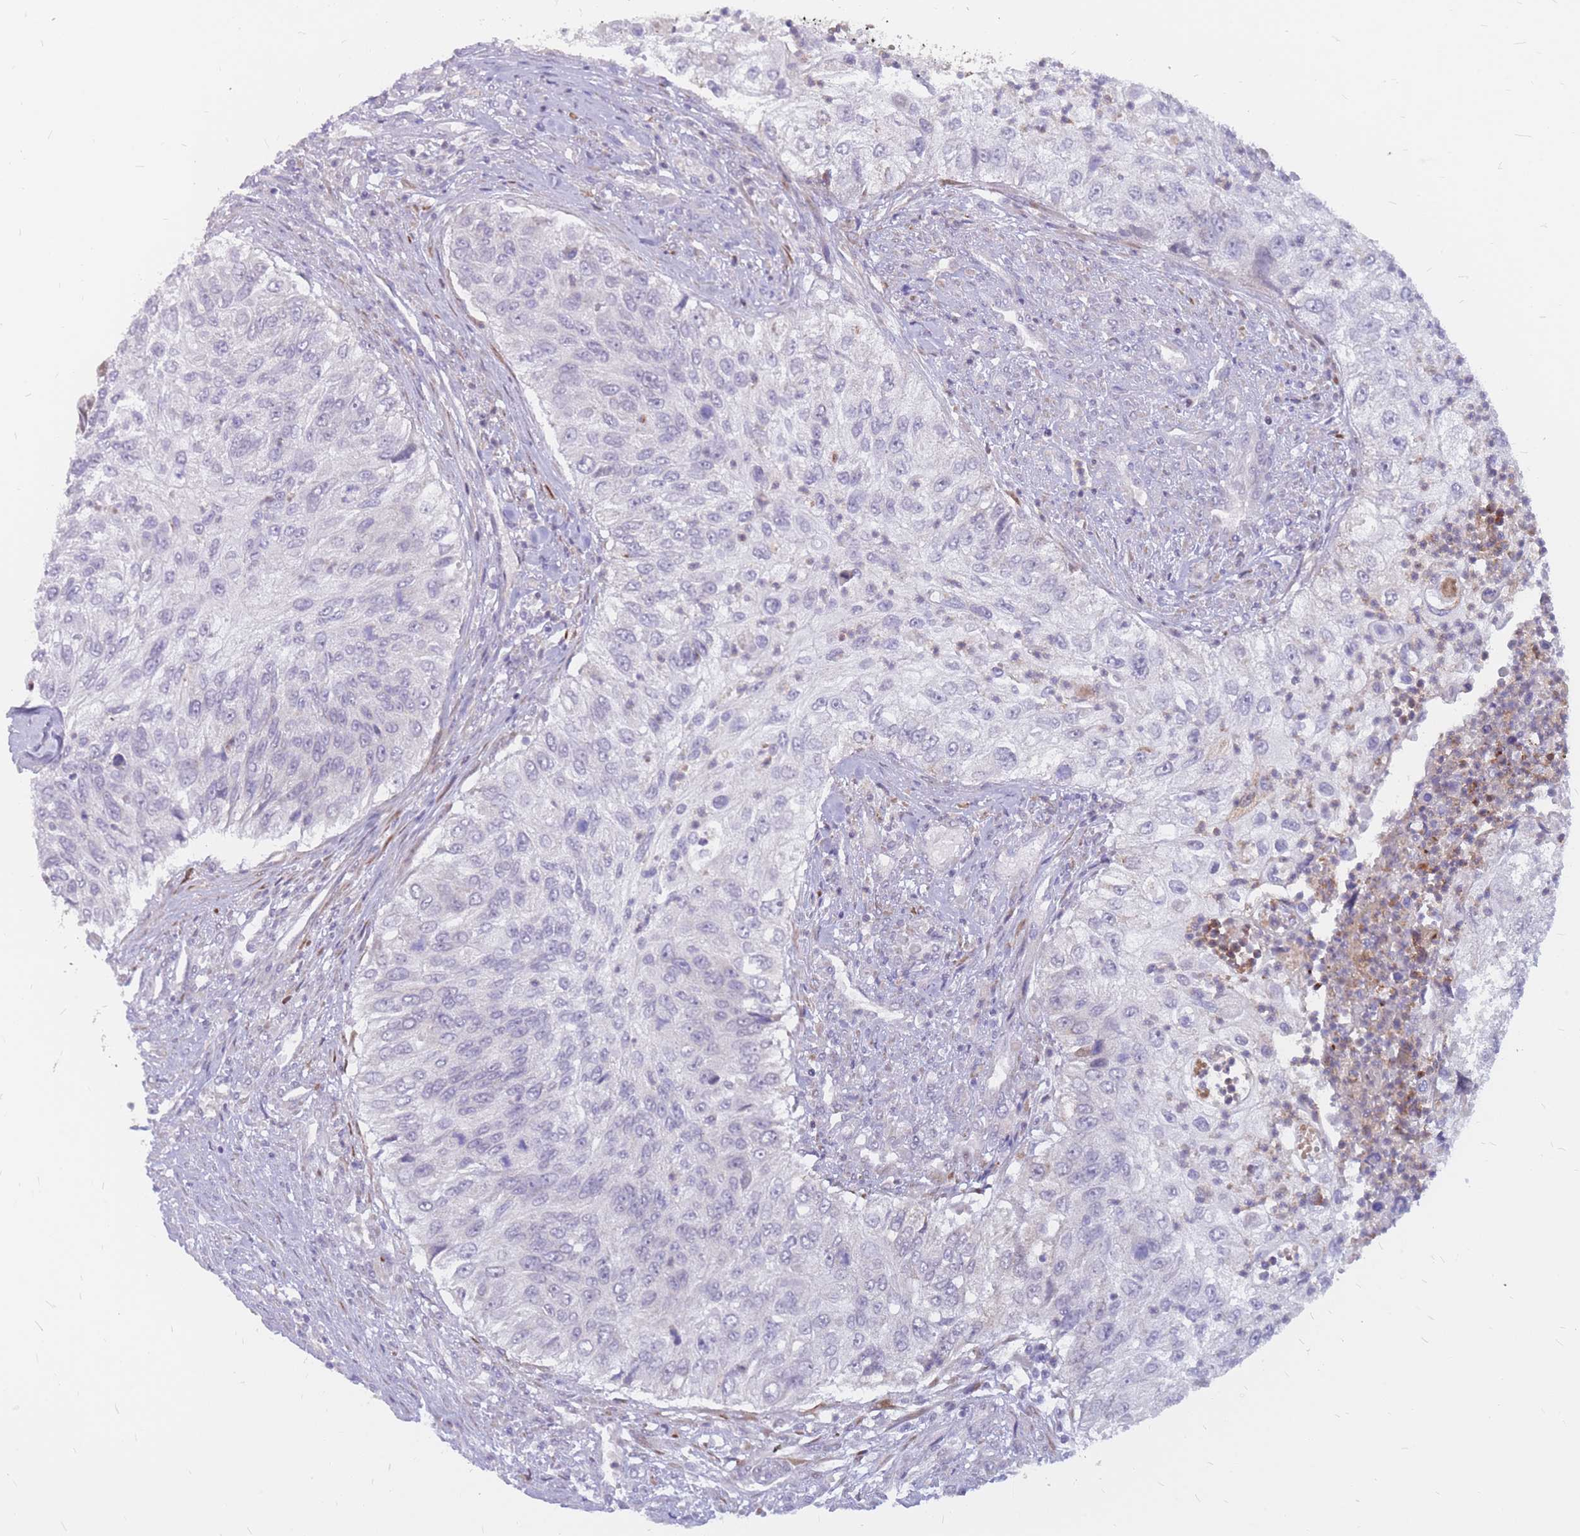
{"staining": {"intensity": "negative", "quantity": "none", "location": "none"}, "tissue": "urothelial cancer", "cell_type": "Tumor cells", "image_type": "cancer", "snomed": [{"axis": "morphology", "description": "Urothelial carcinoma, High grade"}, {"axis": "topography", "description": "Urinary bladder"}], "caption": "High power microscopy image of an immunohistochemistry photomicrograph of urothelial cancer, revealing no significant positivity in tumor cells.", "gene": "ADD2", "patient": {"sex": "female", "age": 60}}